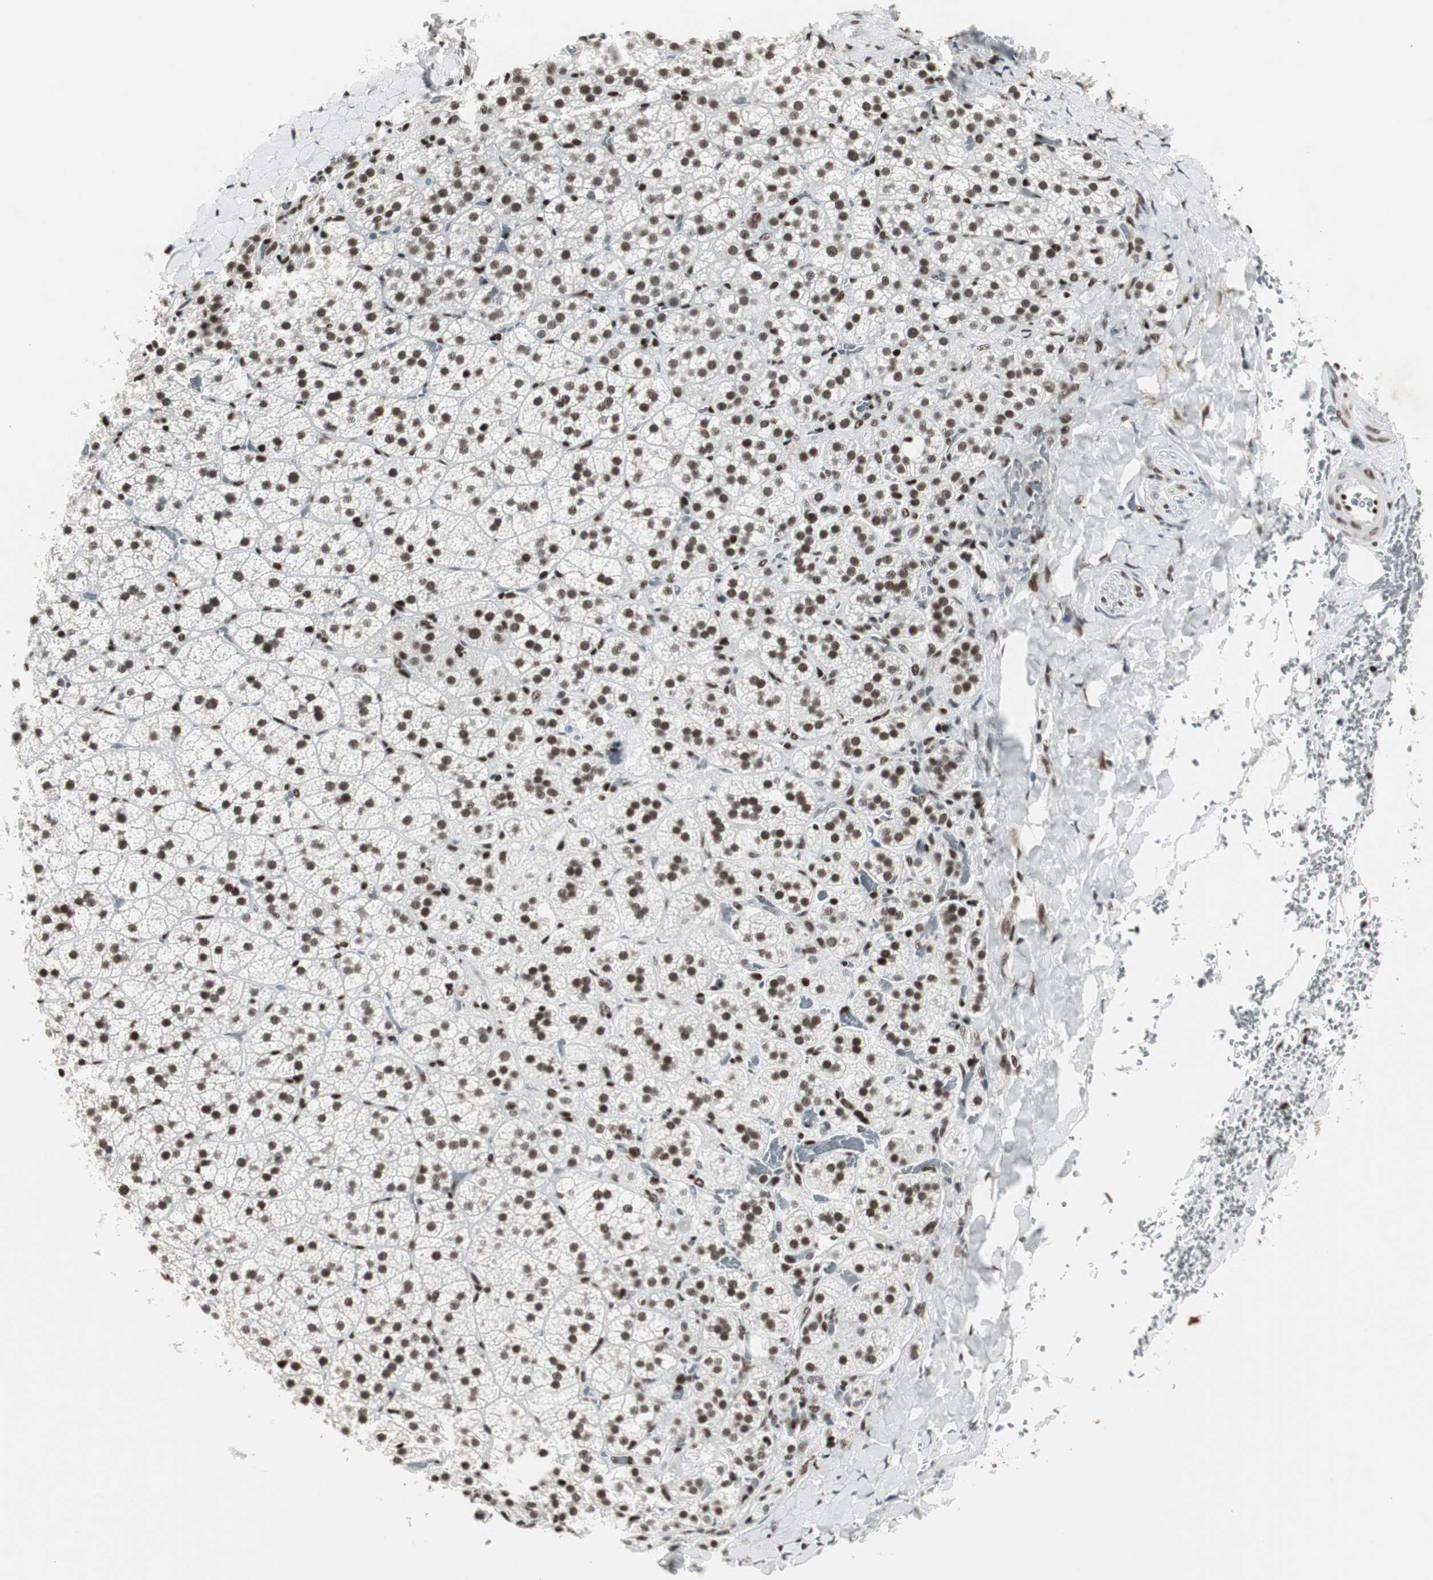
{"staining": {"intensity": "strong", "quantity": ">75%", "location": "nuclear"}, "tissue": "adrenal gland", "cell_type": "Glandular cells", "image_type": "normal", "snomed": [{"axis": "morphology", "description": "Normal tissue, NOS"}, {"axis": "topography", "description": "Adrenal gland"}], "caption": "Immunohistochemical staining of unremarkable adrenal gland displays >75% levels of strong nuclear protein expression in approximately >75% of glandular cells.", "gene": "MTA2", "patient": {"sex": "female", "age": 44}}